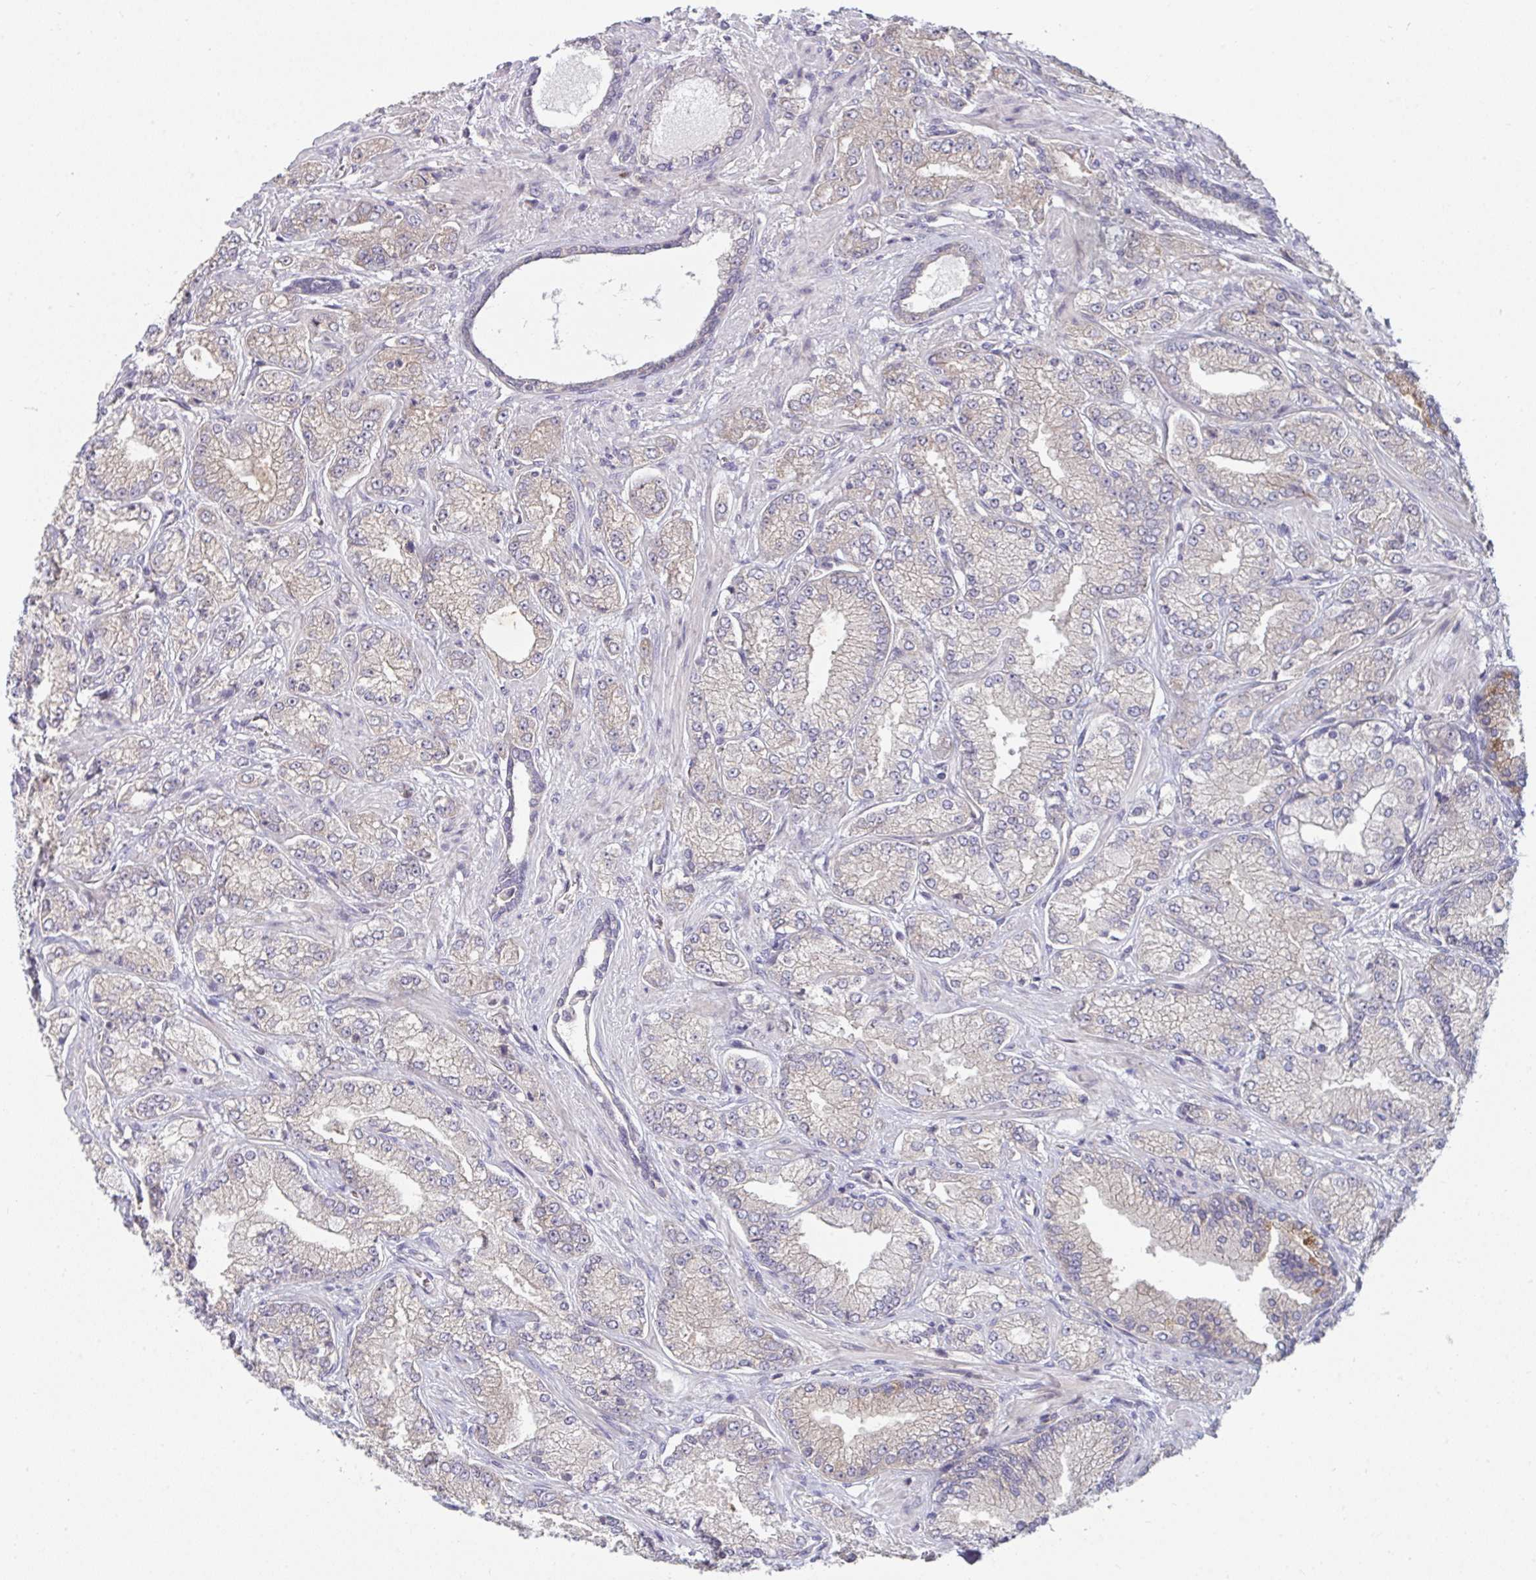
{"staining": {"intensity": "weak", "quantity": "<25%", "location": "cytoplasmic/membranous"}, "tissue": "prostate cancer", "cell_type": "Tumor cells", "image_type": "cancer", "snomed": [{"axis": "morphology", "description": "Normal tissue, NOS"}, {"axis": "morphology", "description": "Adenocarcinoma, High grade"}, {"axis": "topography", "description": "Prostate"}, {"axis": "topography", "description": "Peripheral nerve tissue"}], "caption": "Tumor cells are negative for brown protein staining in prostate cancer (high-grade adenocarcinoma).", "gene": "CASP9", "patient": {"sex": "male", "age": 68}}